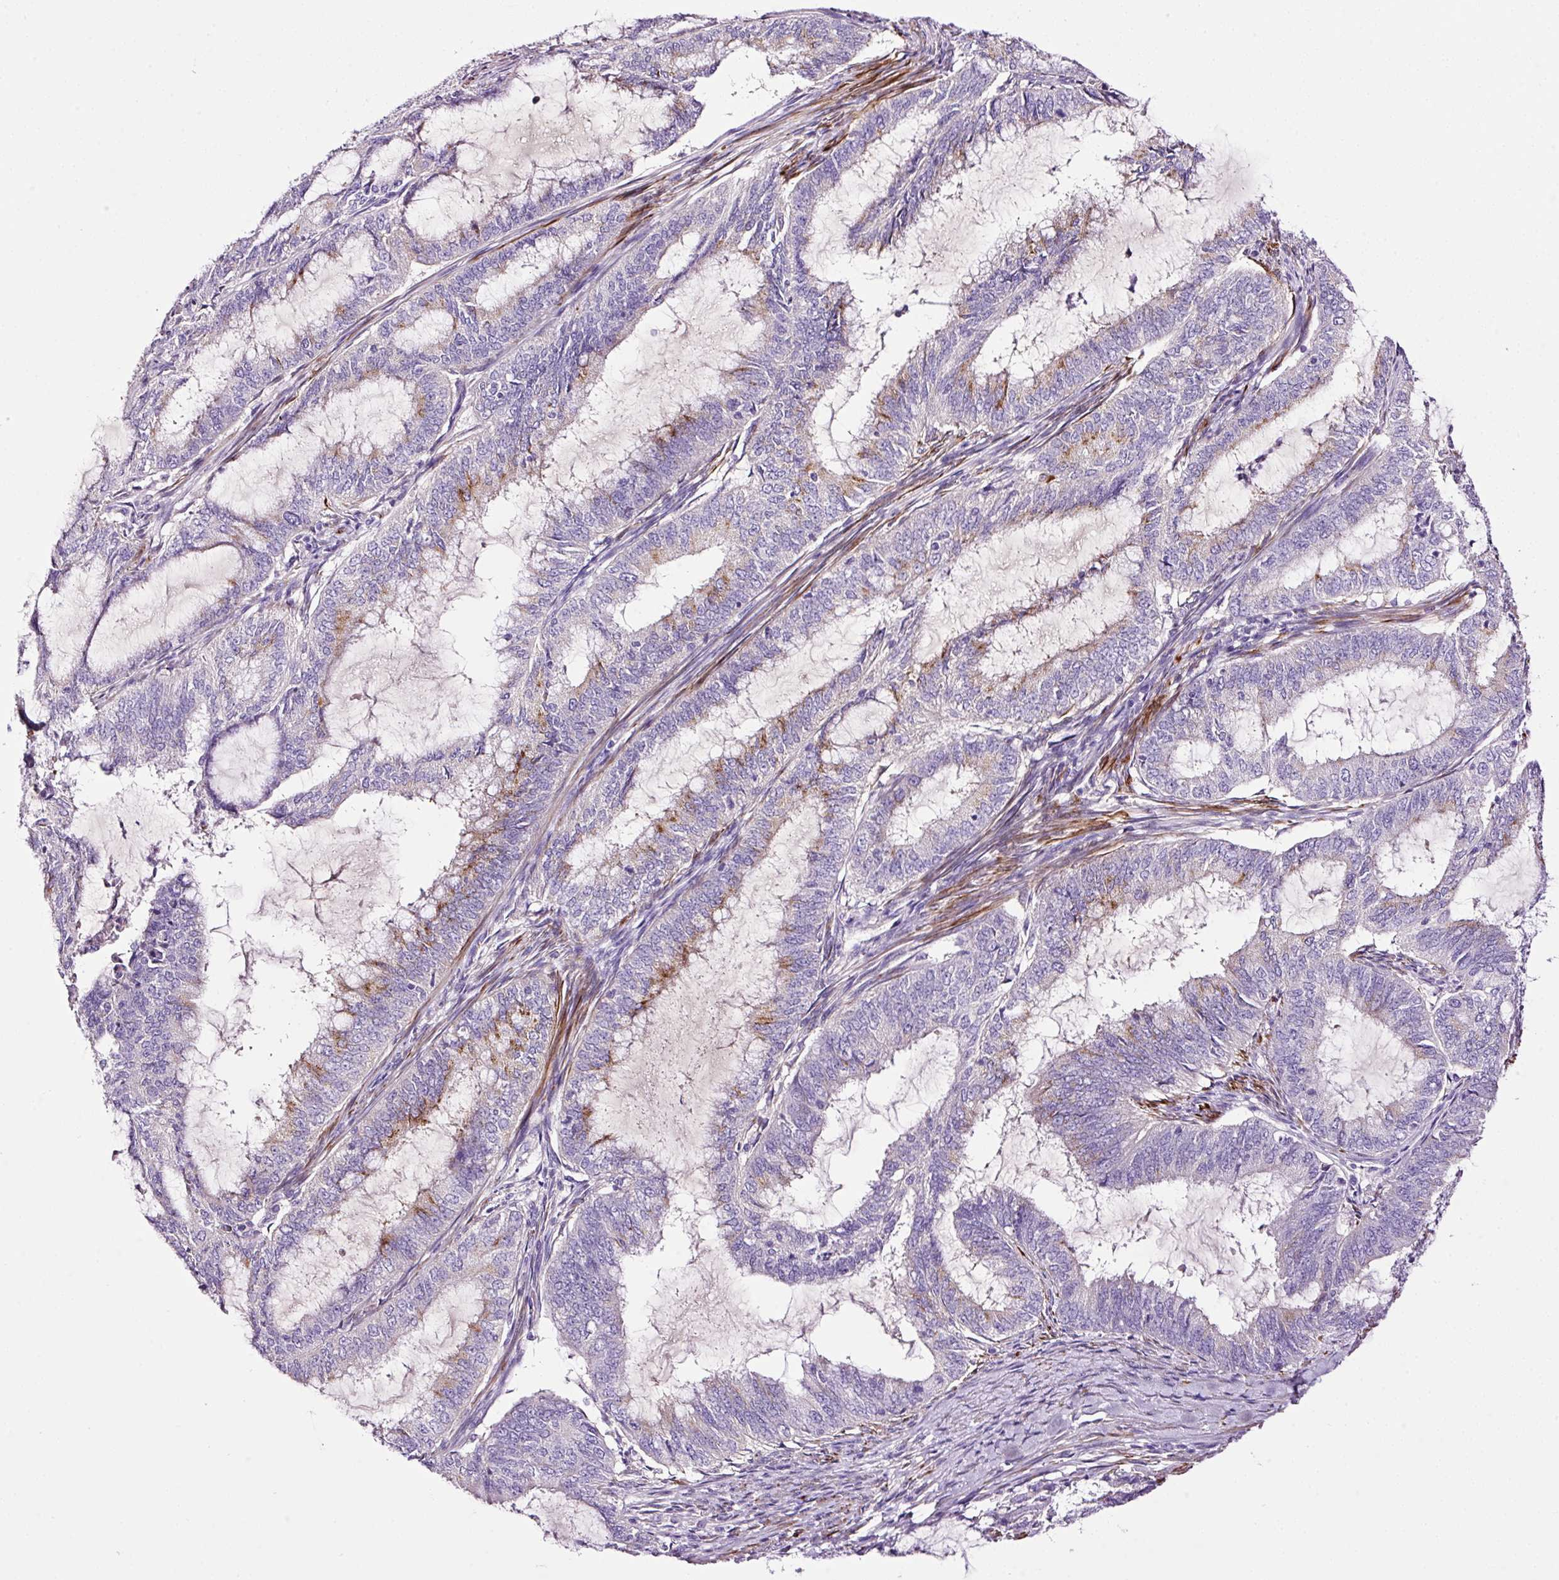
{"staining": {"intensity": "moderate", "quantity": "25%-75%", "location": "cytoplasmic/membranous"}, "tissue": "endometrial cancer", "cell_type": "Tumor cells", "image_type": "cancer", "snomed": [{"axis": "morphology", "description": "Adenocarcinoma, NOS"}, {"axis": "topography", "description": "Endometrium"}], "caption": "Immunohistochemistry photomicrograph of endometrial cancer (adenocarcinoma) stained for a protein (brown), which displays medium levels of moderate cytoplasmic/membranous positivity in about 25%-75% of tumor cells.", "gene": "PAM", "patient": {"sex": "female", "age": 51}}